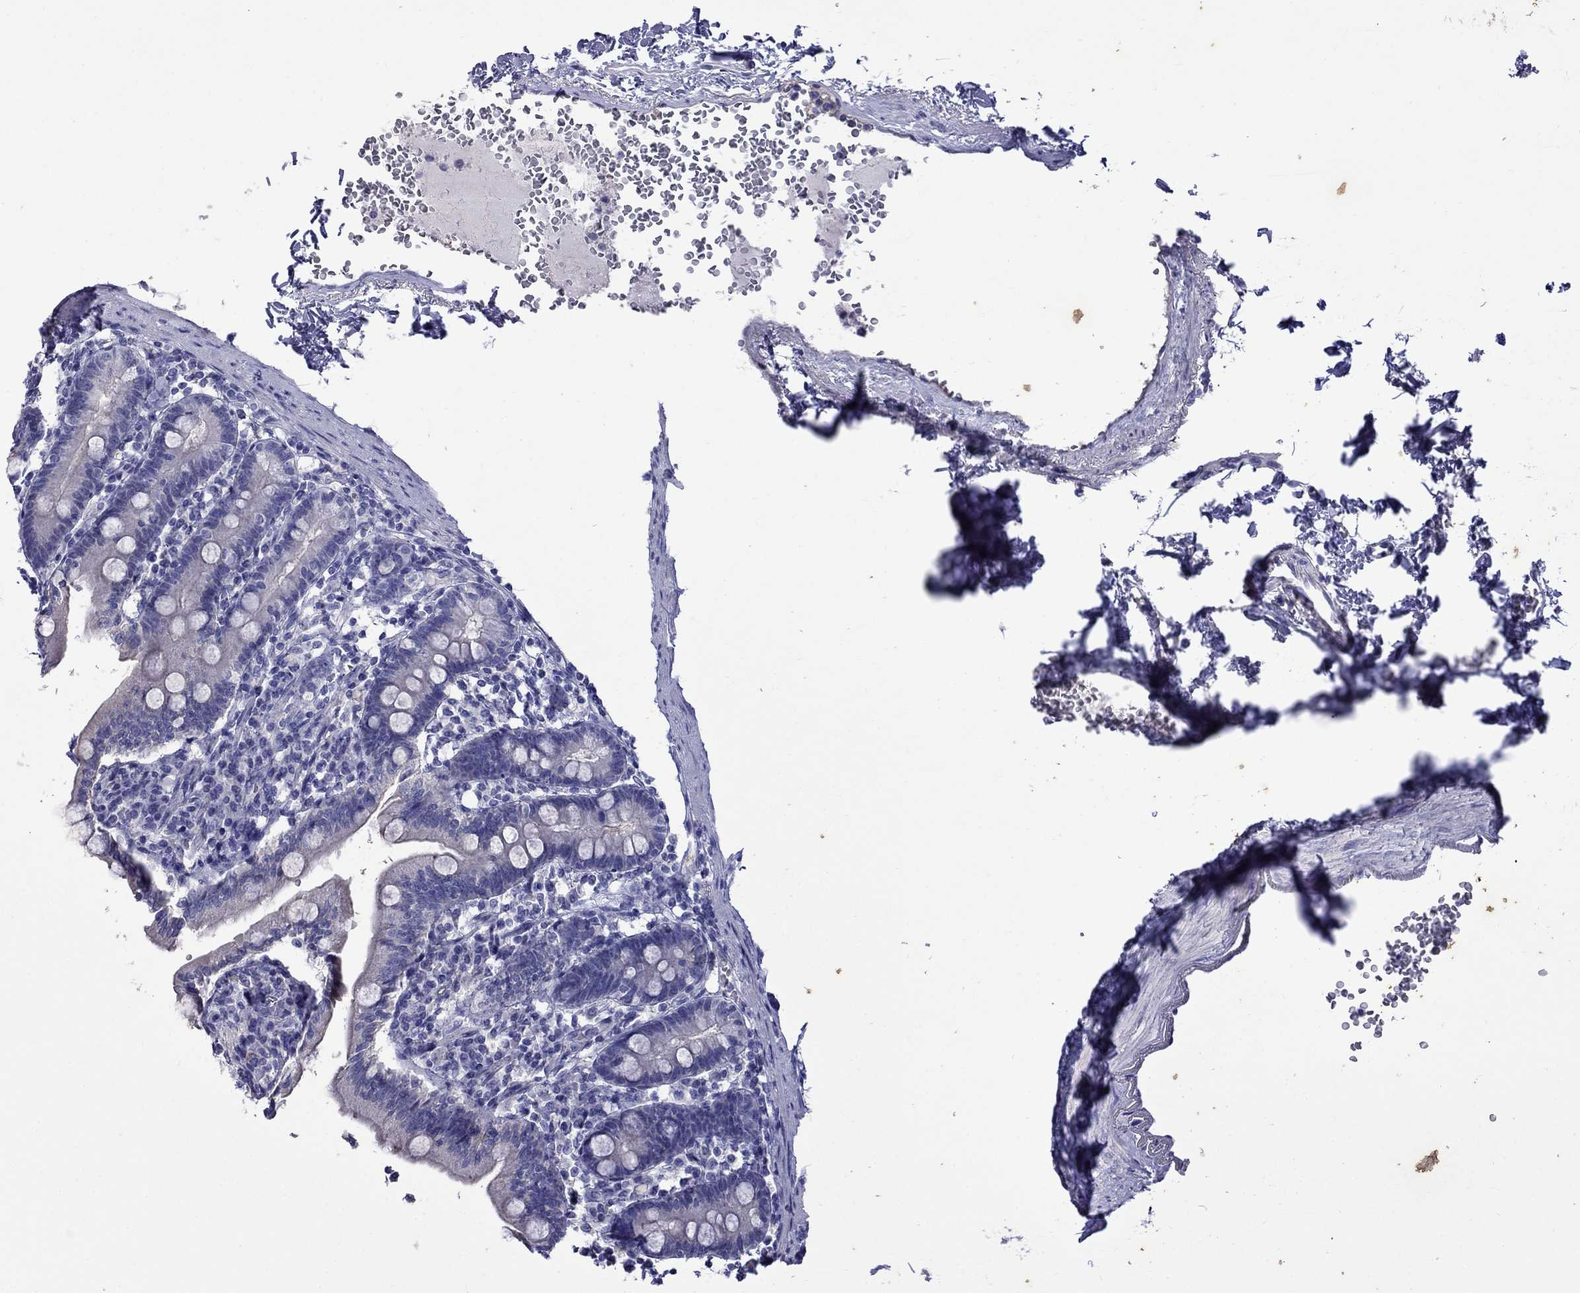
{"staining": {"intensity": "negative", "quantity": "none", "location": "none"}, "tissue": "duodenum", "cell_type": "Glandular cells", "image_type": "normal", "snomed": [{"axis": "morphology", "description": "Normal tissue, NOS"}, {"axis": "topography", "description": "Duodenum"}], "caption": "Benign duodenum was stained to show a protein in brown. There is no significant expression in glandular cells.", "gene": "STAR", "patient": {"sex": "female", "age": 67}}